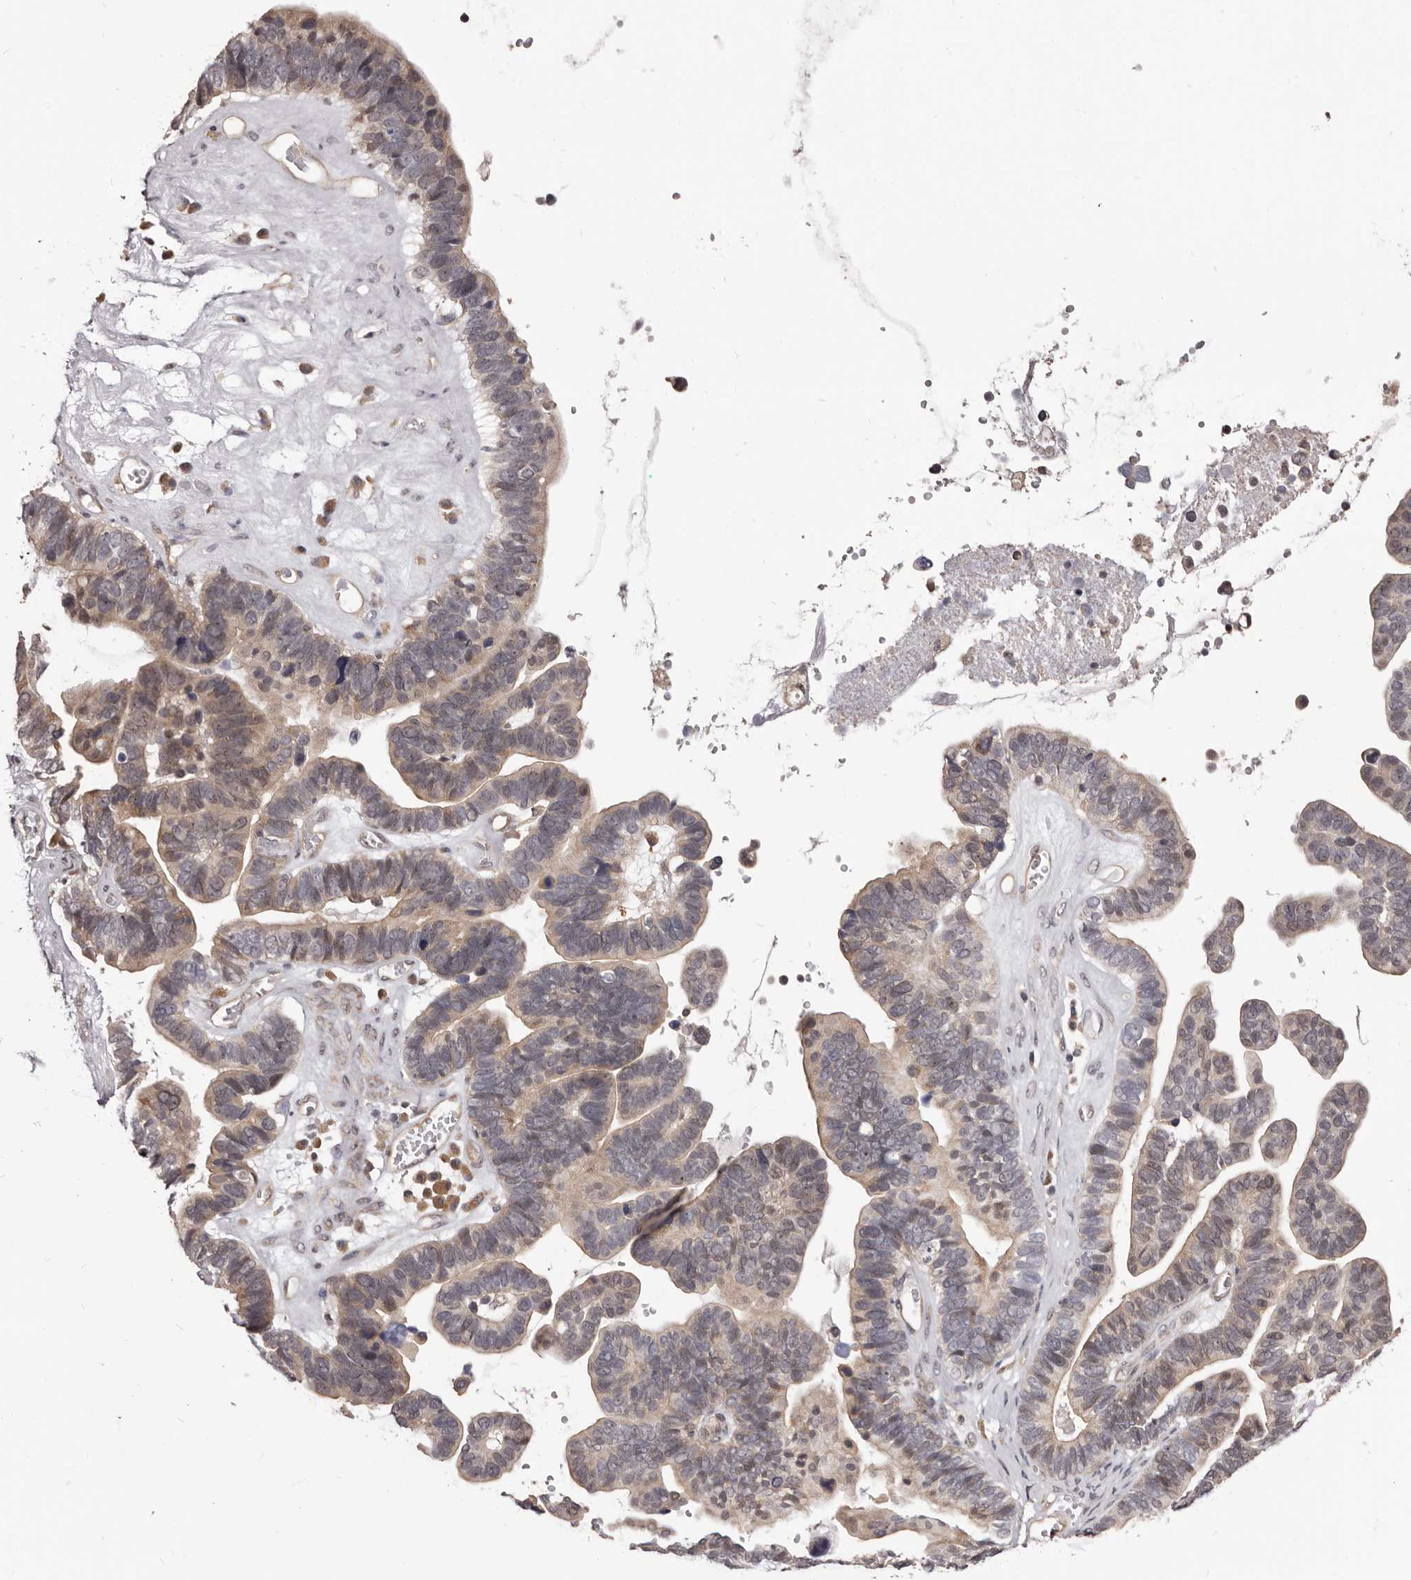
{"staining": {"intensity": "weak", "quantity": "25%-75%", "location": "cytoplasmic/membranous,nuclear"}, "tissue": "ovarian cancer", "cell_type": "Tumor cells", "image_type": "cancer", "snomed": [{"axis": "morphology", "description": "Cystadenocarcinoma, serous, NOS"}, {"axis": "topography", "description": "Ovary"}], "caption": "IHC of serous cystadenocarcinoma (ovarian) displays low levels of weak cytoplasmic/membranous and nuclear positivity in approximately 25%-75% of tumor cells.", "gene": "NOL12", "patient": {"sex": "female", "age": 56}}